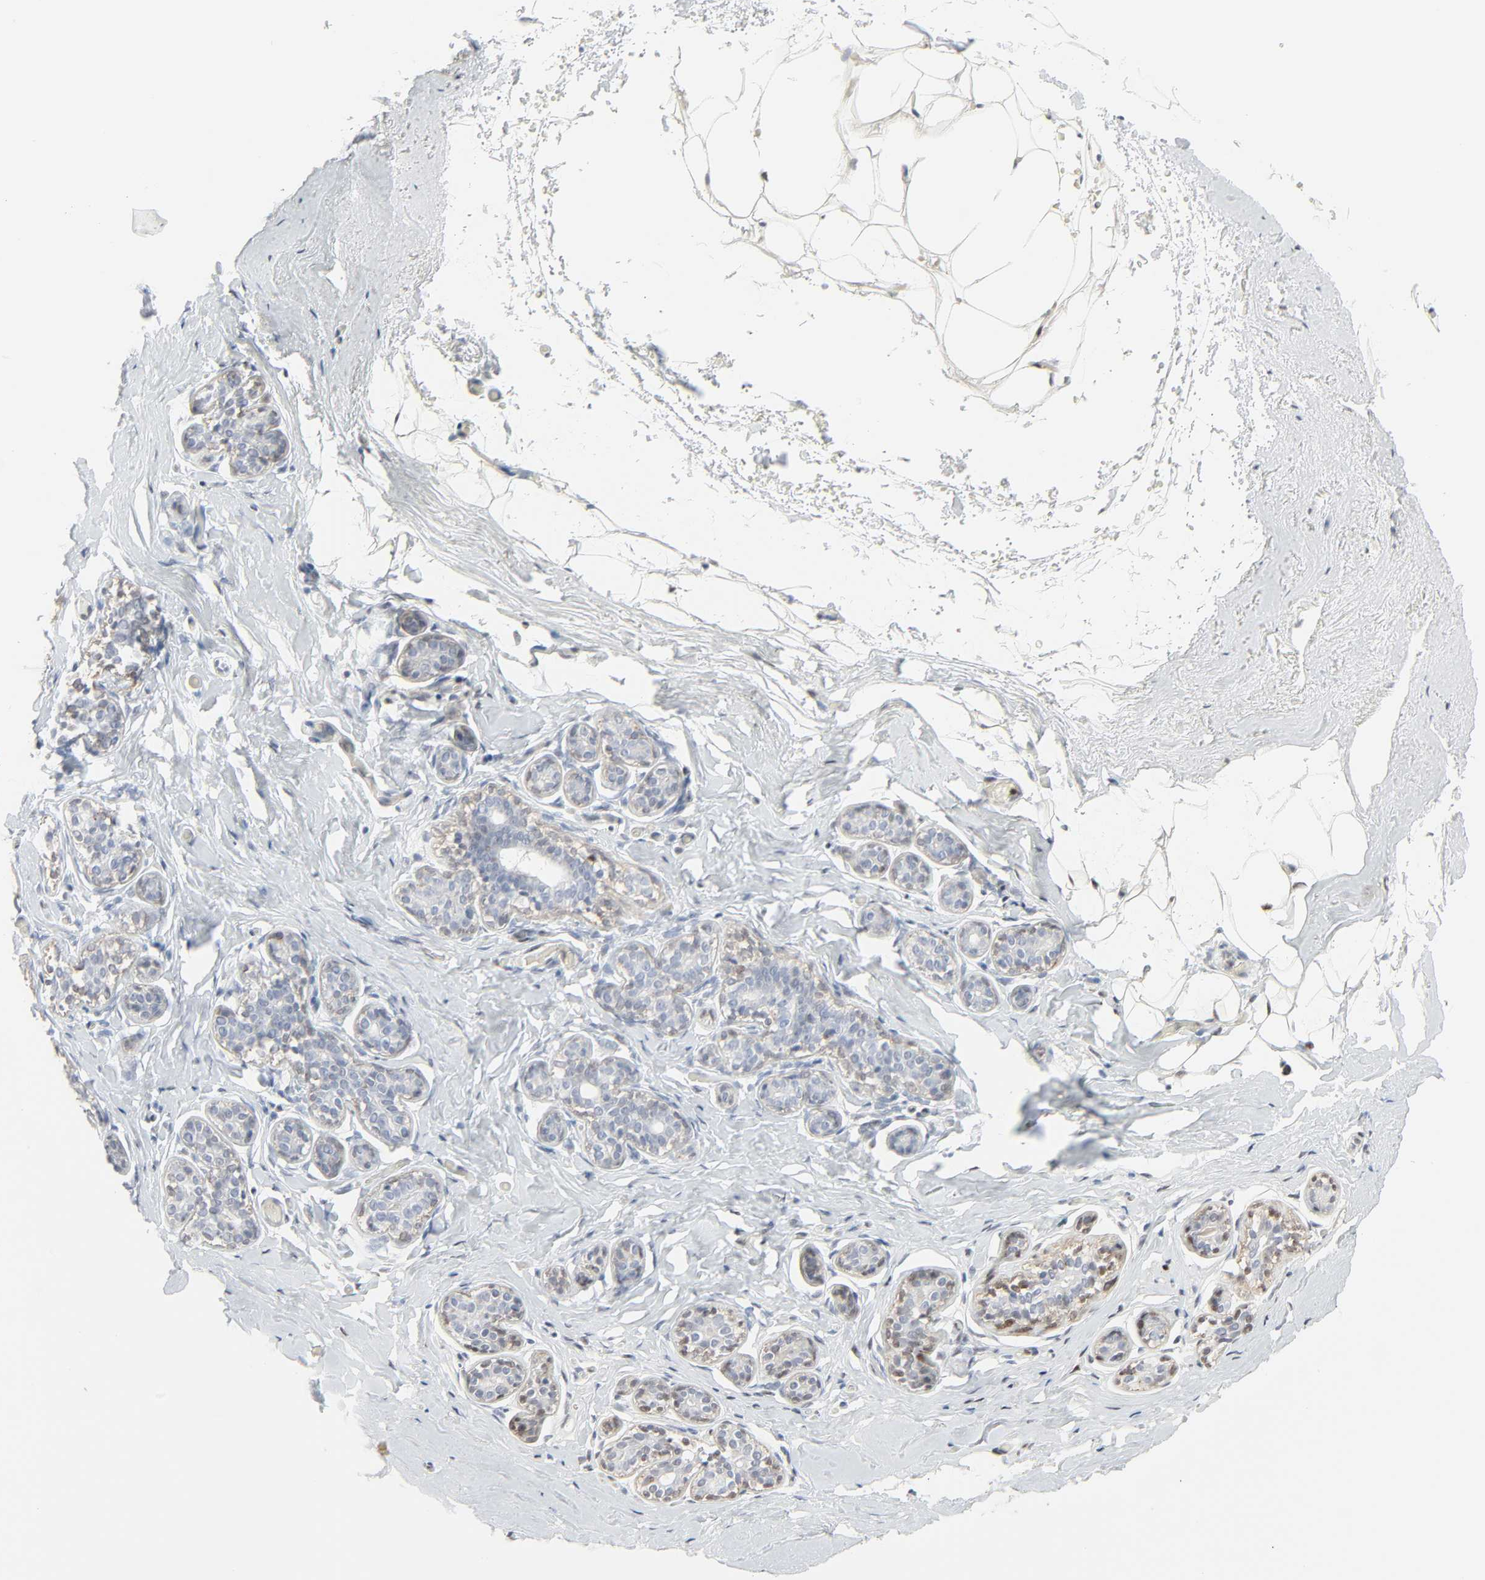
{"staining": {"intensity": "negative", "quantity": "none", "location": "none"}, "tissue": "breast", "cell_type": "Adipocytes", "image_type": "normal", "snomed": [{"axis": "morphology", "description": "Normal tissue, NOS"}, {"axis": "topography", "description": "Breast"}, {"axis": "topography", "description": "Soft tissue"}], "caption": "Immunohistochemistry of benign breast demonstrates no expression in adipocytes.", "gene": "ZBTB16", "patient": {"sex": "female", "age": 75}}